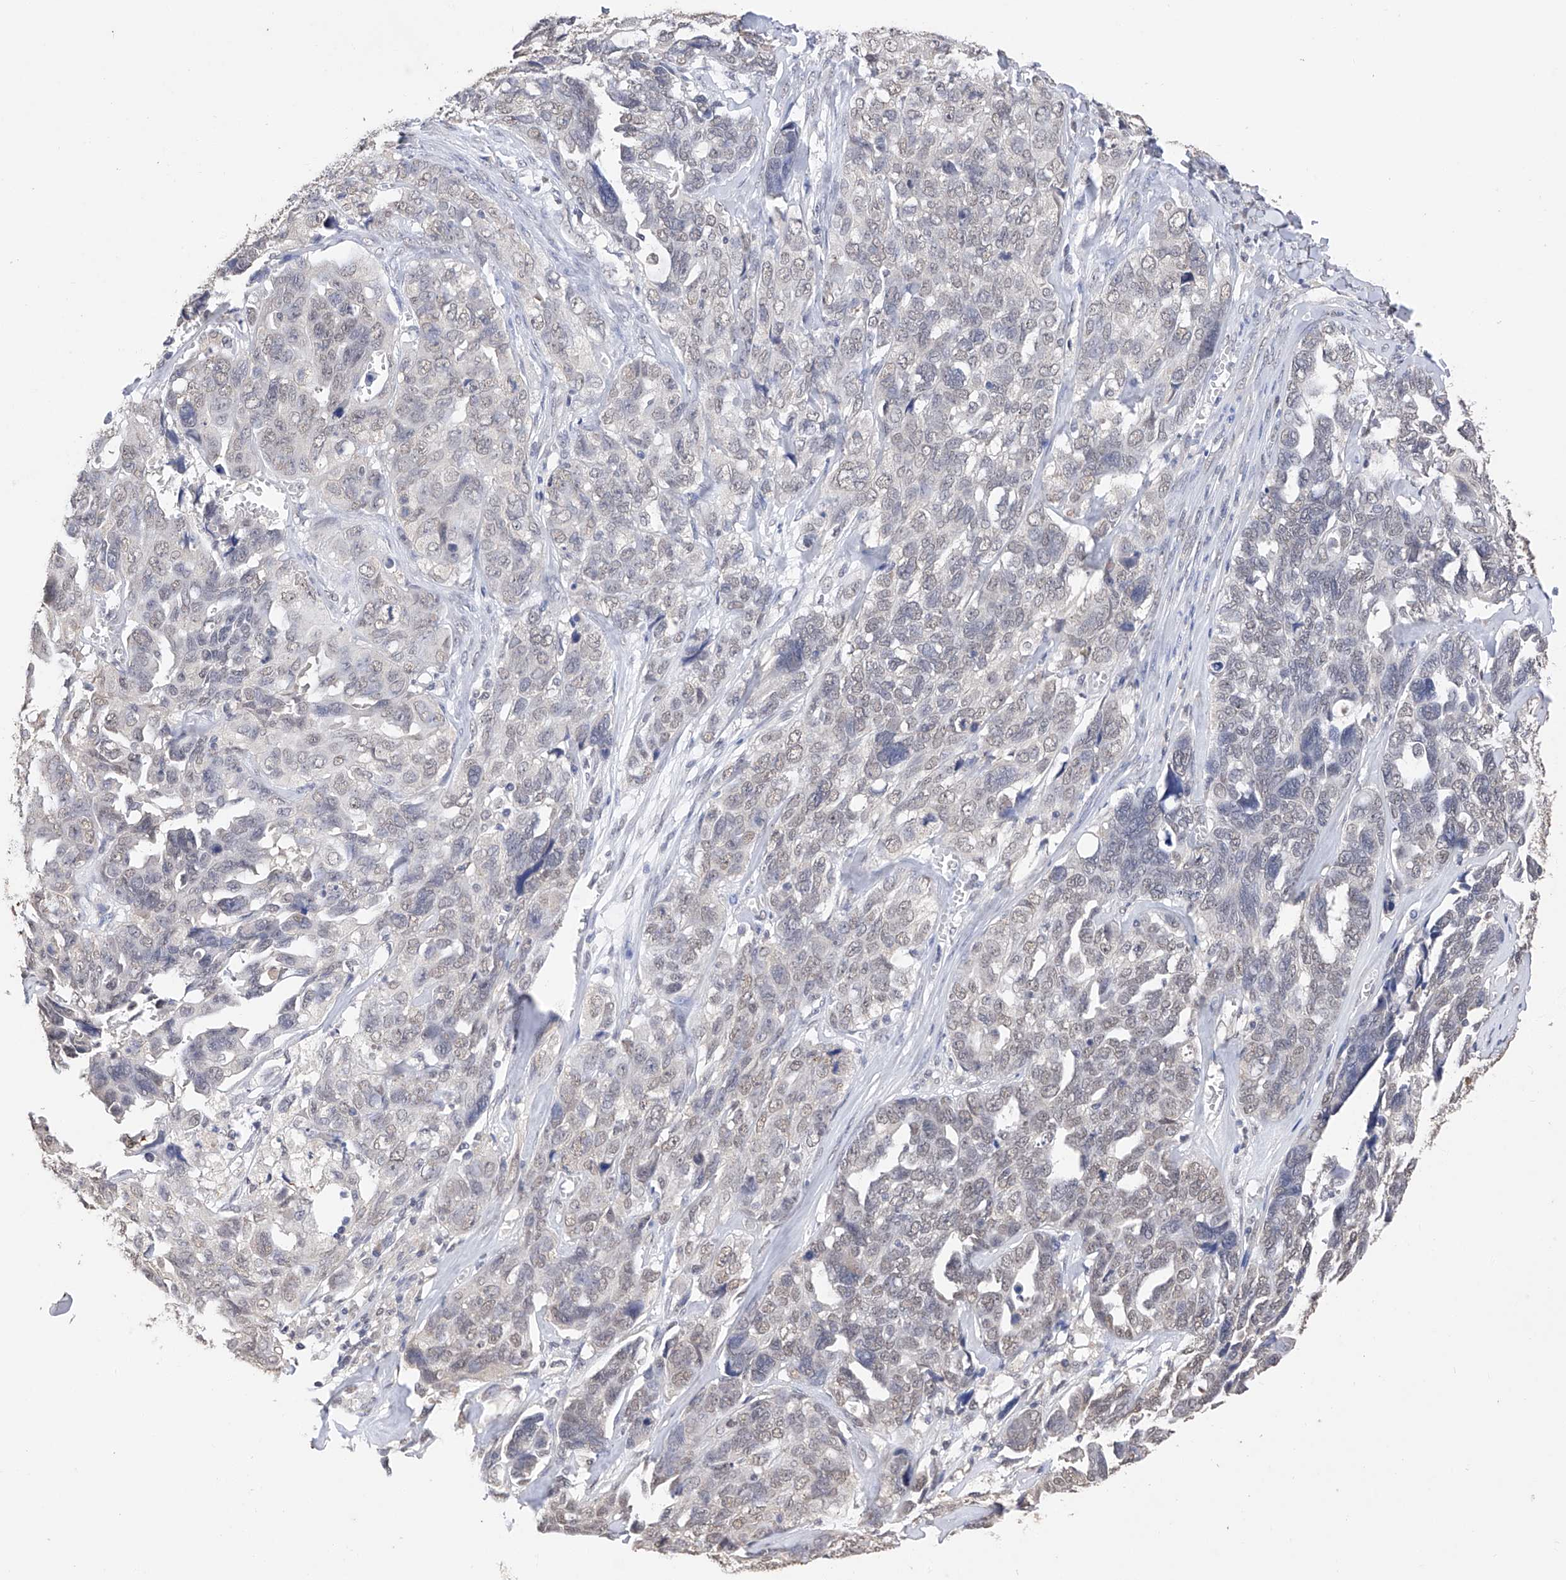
{"staining": {"intensity": "negative", "quantity": "none", "location": "none"}, "tissue": "ovarian cancer", "cell_type": "Tumor cells", "image_type": "cancer", "snomed": [{"axis": "morphology", "description": "Cystadenocarcinoma, serous, NOS"}, {"axis": "topography", "description": "Ovary"}], "caption": "Tumor cells are negative for brown protein staining in ovarian cancer.", "gene": "DMAP1", "patient": {"sex": "female", "age": 79}}